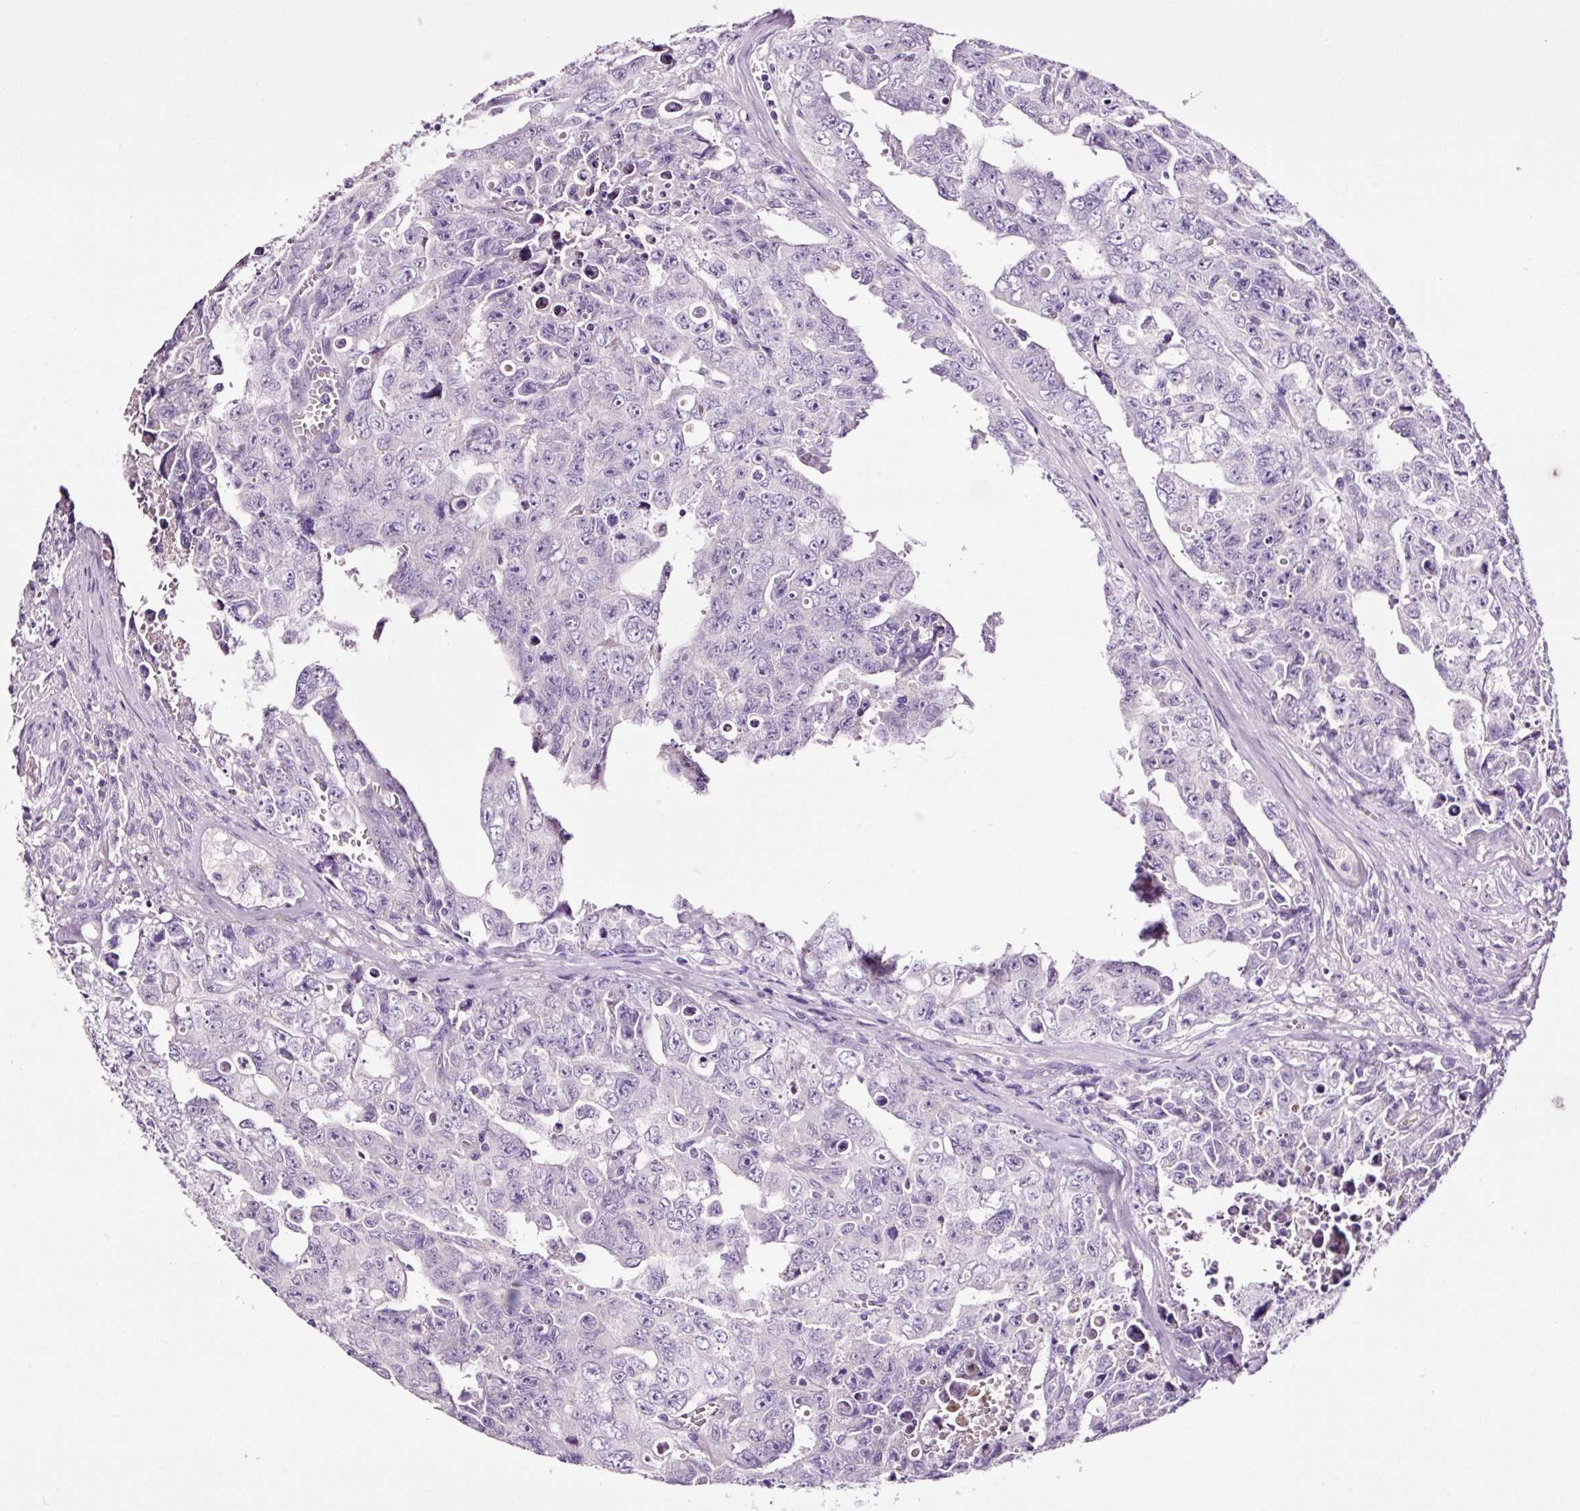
{"staining": {"intensity": "negative", "quantity": "none", "location": "none"}, "tissue": "testis cancer", "cell_type": "Tumor cells", "image_type": "cancer", "snomed": [{"axis": "morphology", "description": "Carcinoma, Embryonal, NOS"}, {"axis": "topography", "description": "Testis"}], "caption": "DAB (3,3'-diaminobenzidine) immunohistochemical staining of human testis embryonal carcinoma exhibits no significant staining in tumor cells.", "gene": "PAM", "patient": {"sex": "male", "age": 24}}